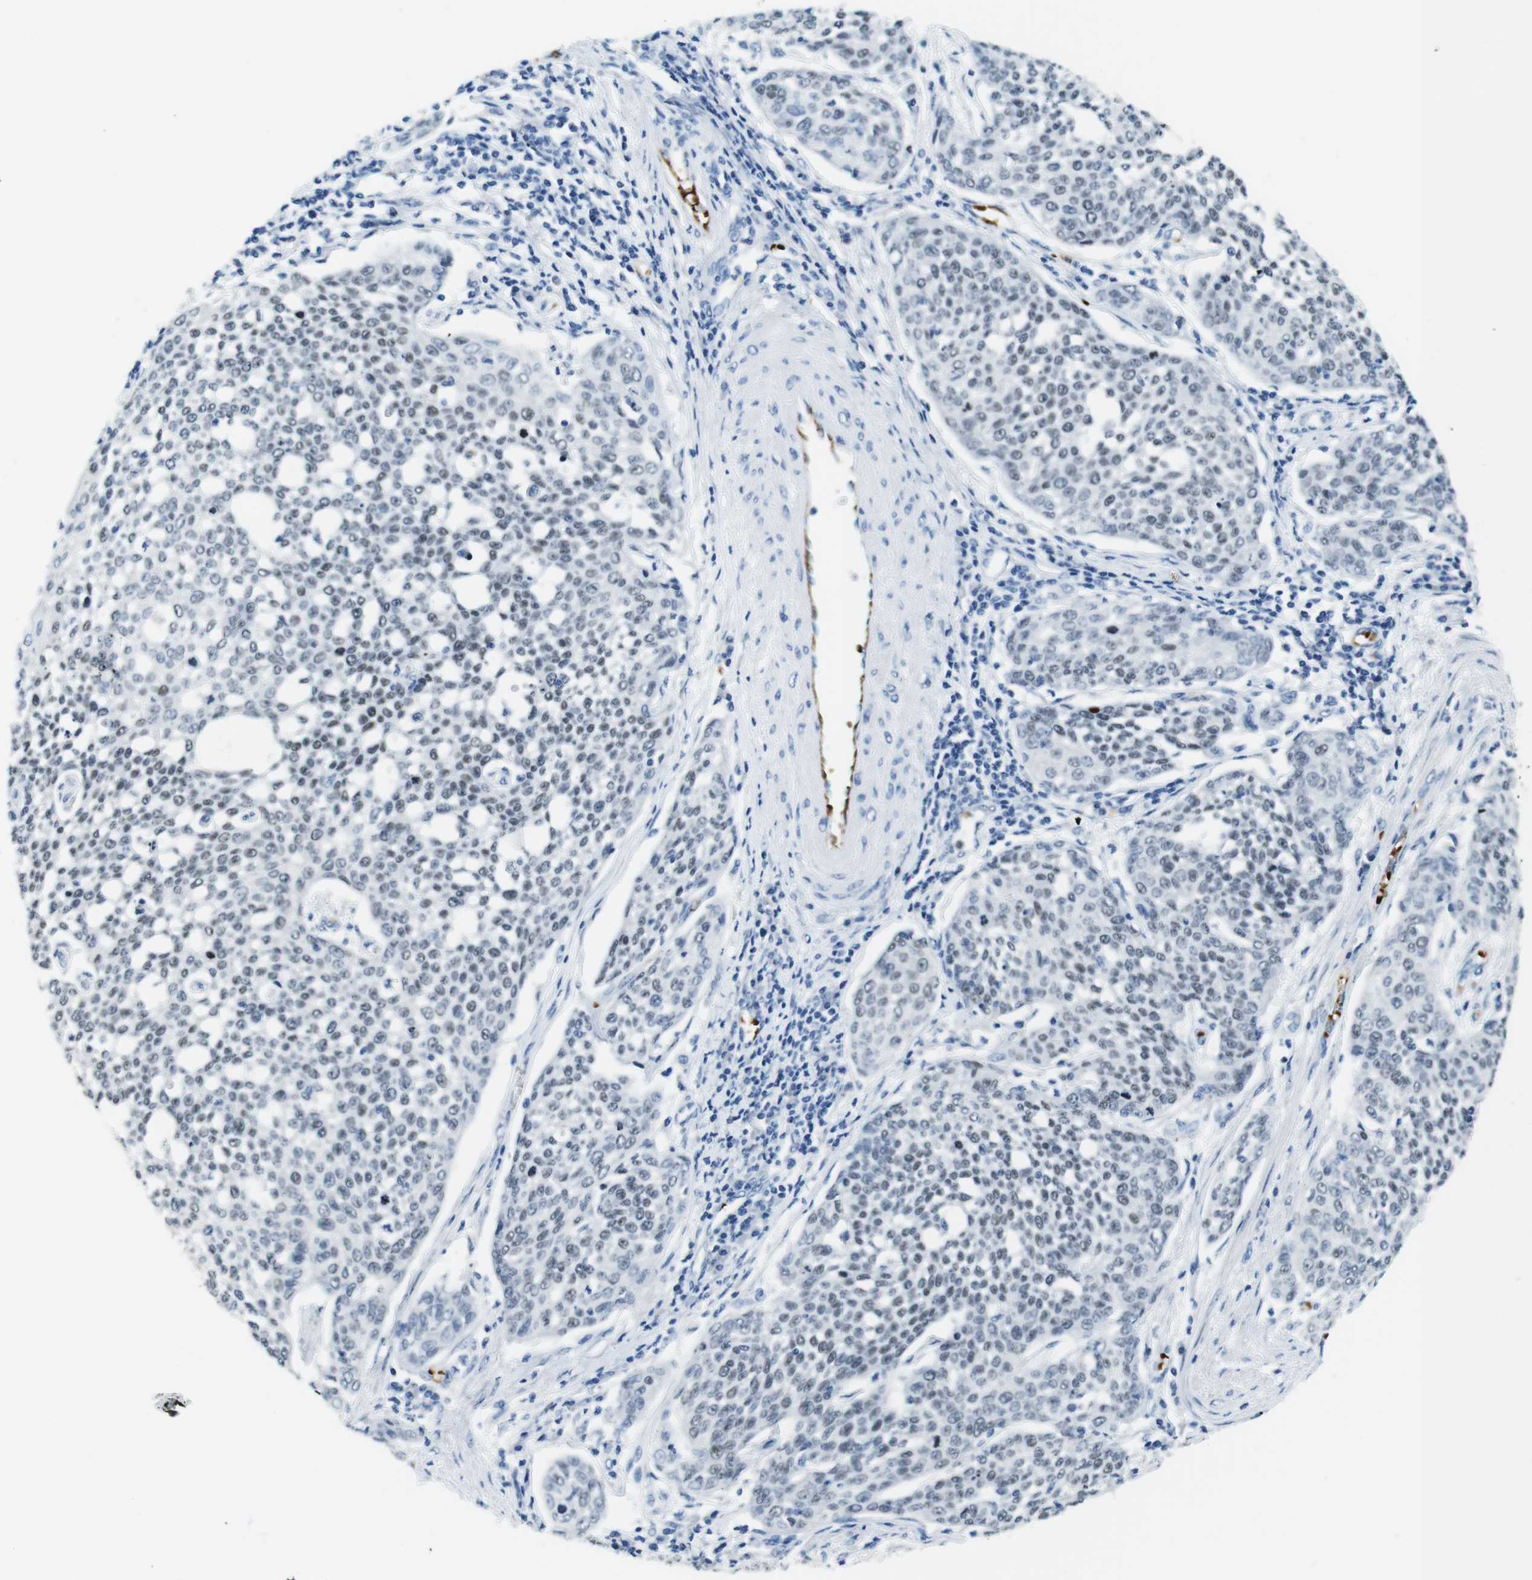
{"staining": {"intensity": "weak", "quantity": "25%-75%", "location": "nuclear"}, "tissue": "cervical cancer", "cell_type": "Tumor cells", "image_type": "cancer", "snomed": [{"axis": "morphology", "description": "Squamous cell carcinoma, NOS"}, {"axis": "topography", "description": "Cervix"}], "caption": "Protein expression analysis of cervical cancer displays weak nuclear expression in approximately 25%-75% of tumor cells.", "gene": "TFAP2C", "patient": {"sex": "female", "age": 34}}